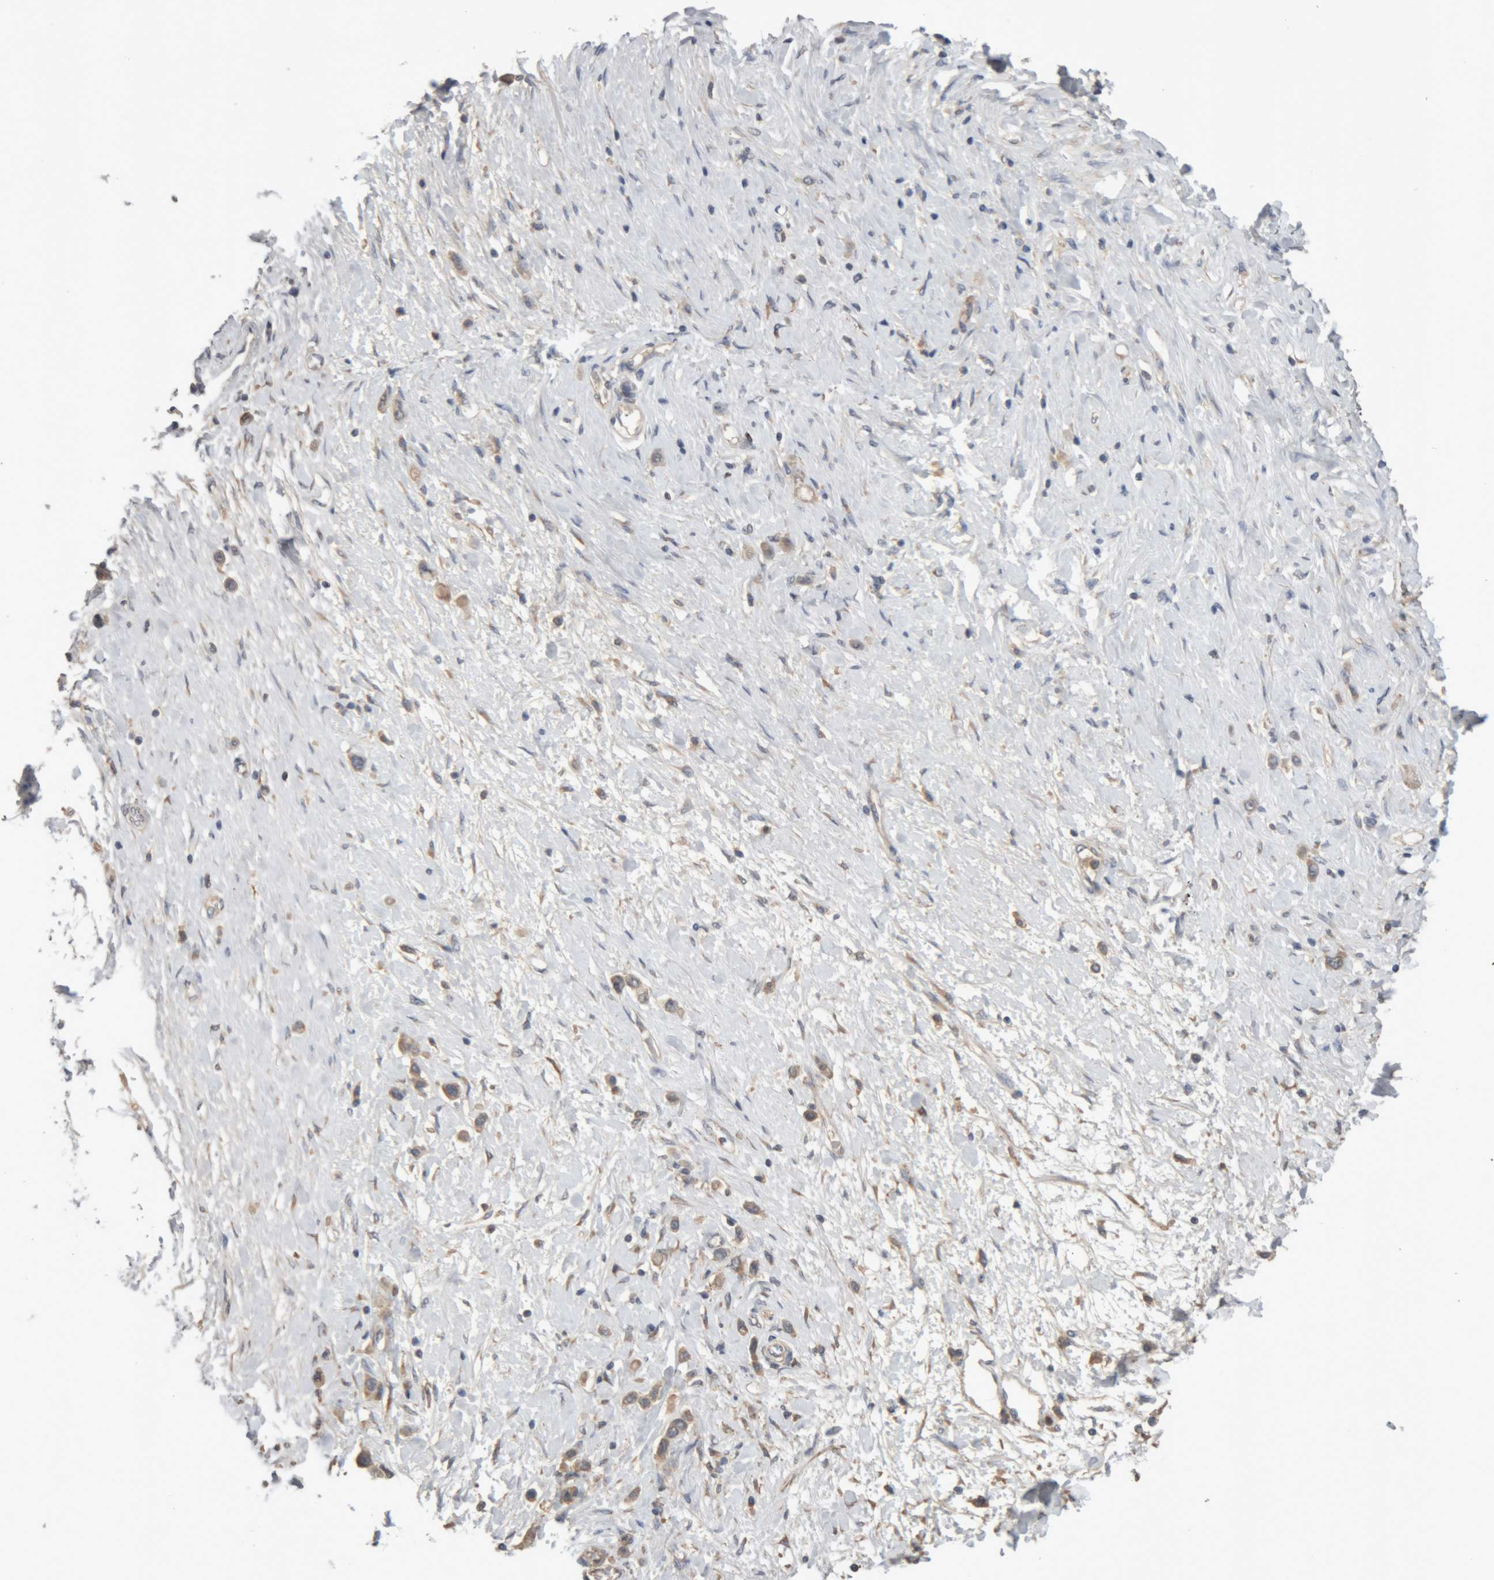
{"staining": {"intensity": "weak", "quantity": ">75%", "location": "cytoplasmic/membranous"}, "tissue": "stomach cancer", "cell_type": "Tumor cells", "image_type": "cancer", "snomed": [{"axis": "morphology", "description": "Adenocarcinoma, NOS"}, {"axis": "topography", "description": "Stomach"}], "caption": "Stomach cancer (adenocarcinoma) tissue demonstrates weak cytoplasmic/membranous staining in approximately >75% of tumor cells, visualized by immunohistochemistry.", "gene": "TMED7", "patient": {"sex": "female", "age": 65}}